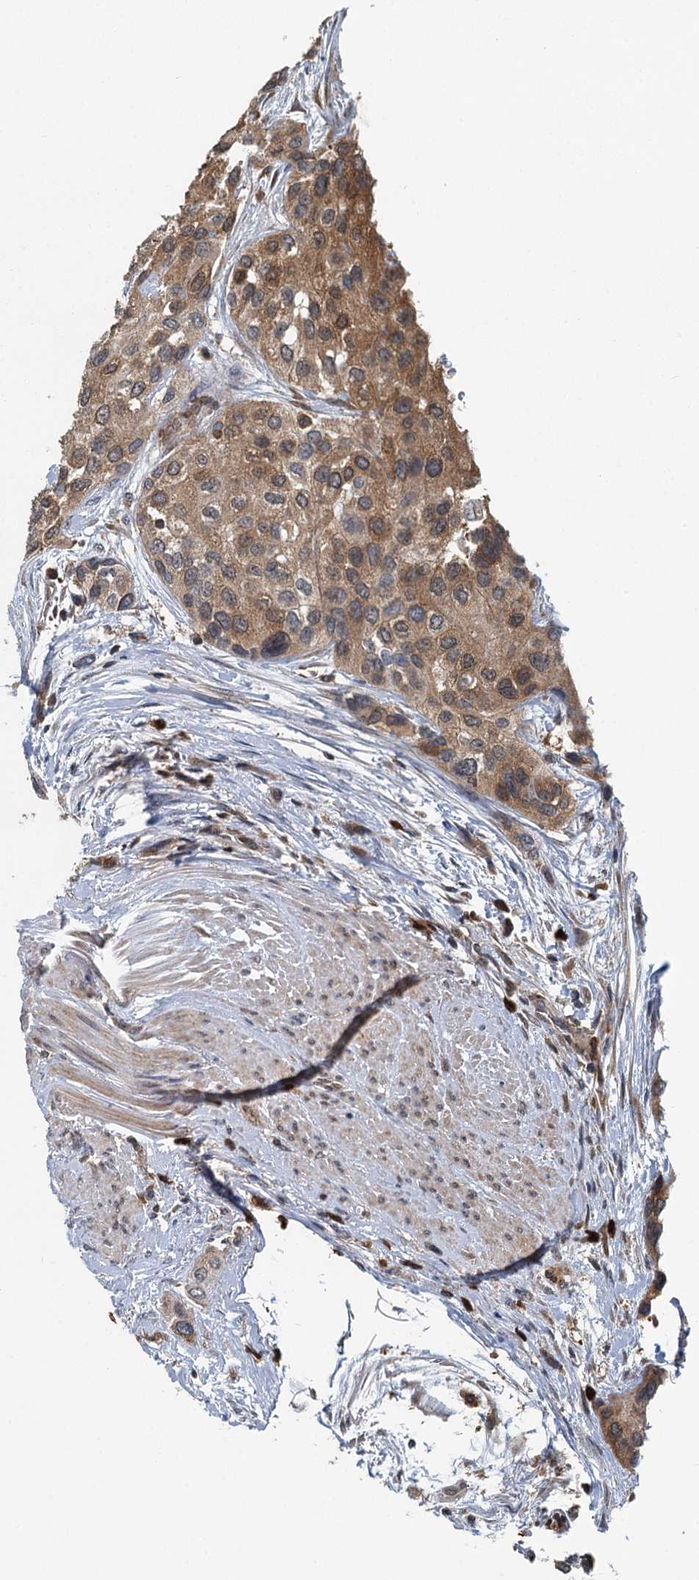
{"staining": {"intensity": "moderate", "quantity": ">75%", "location": "cytoplasmic/membranous"}, "tissue": "urothelial cancer", "cell_type": "Tumor cells", "image_type": "cancer", "snomed": [{"axis": "morphology", "description": "Normal tissue, NOS"}, {"axis": "morphology", "description": "Urothelial carcinoma, High grade"}, {"axis": "topography", "description": "Vascular tissue"}, {"axis": "topography", "description": "Urinary bladder"}], "caption": "Protein staining of urothelial cancer tissue displays moderate cytoplasmic/membranous expression in about >75% of tumor cells.", "gene": "GPI", "patient": {"sex": "female", "age": 56}}